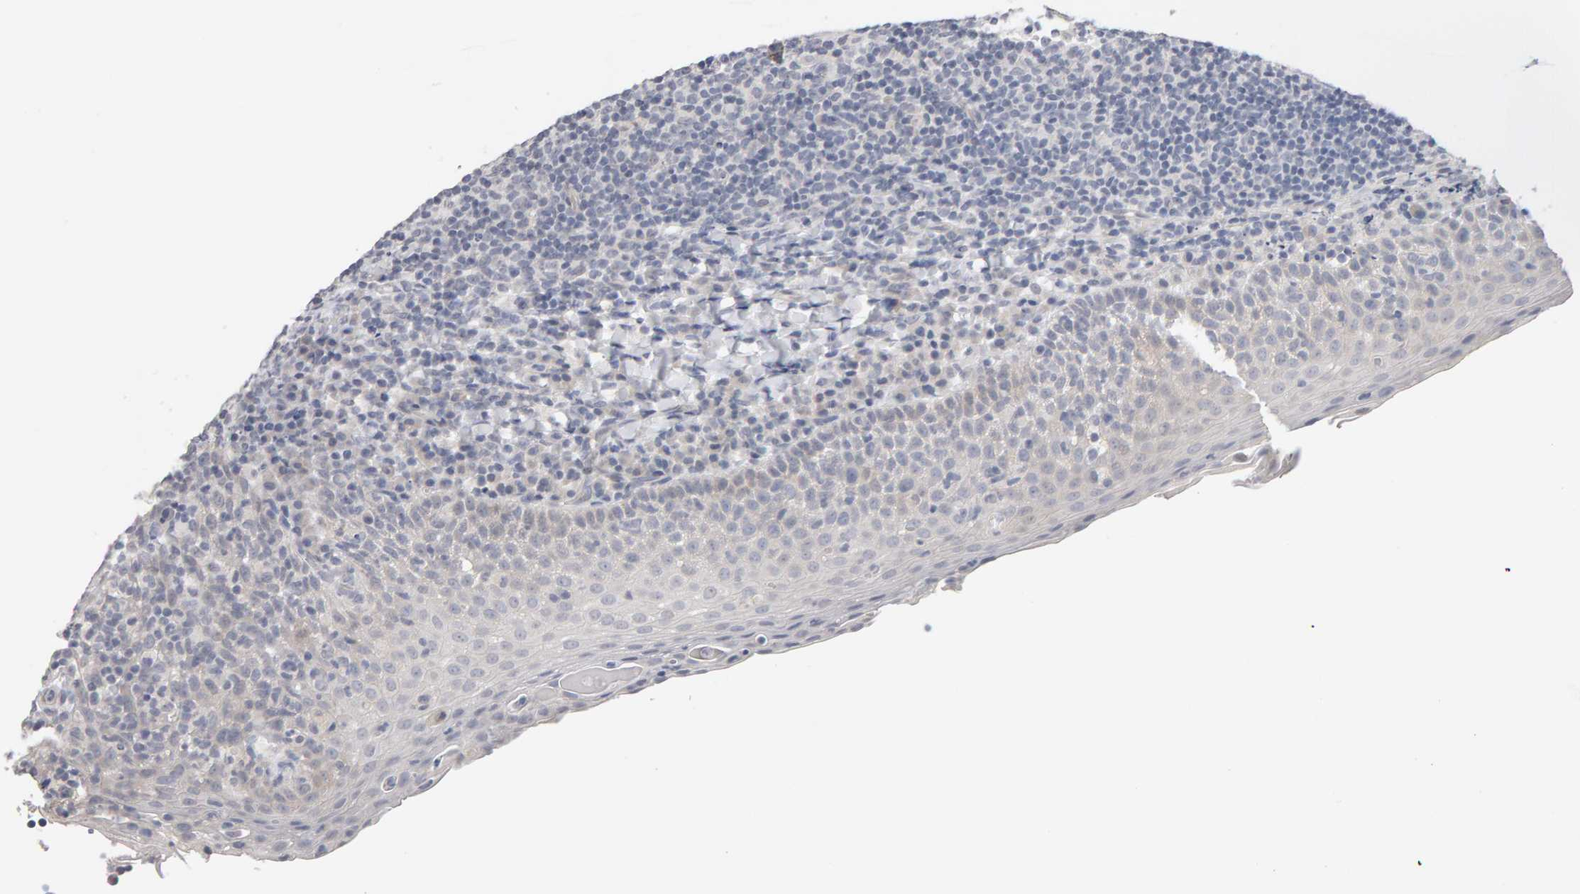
{"staining": {"intensity": "negative", "quantity": "none", "location": "none"}, "tissue": "tonsil", "cell_type": "Germinal center cells", "image_type": "normal", "snomed": [{"axis": "morphology", "description": "Normal tissue, NOS"}, {"axis": "topography", "description": "Tonsil"}], "caption": "Immunohistochemical staining of benign human tonsil displays no significant expression in germinal center cells. The staining is performed using DAB brown chromogen with nuclei counter-stained in using hematoxylin.", "gene": "HNF4A", "patient": {"sex": "male", "age": 17}}